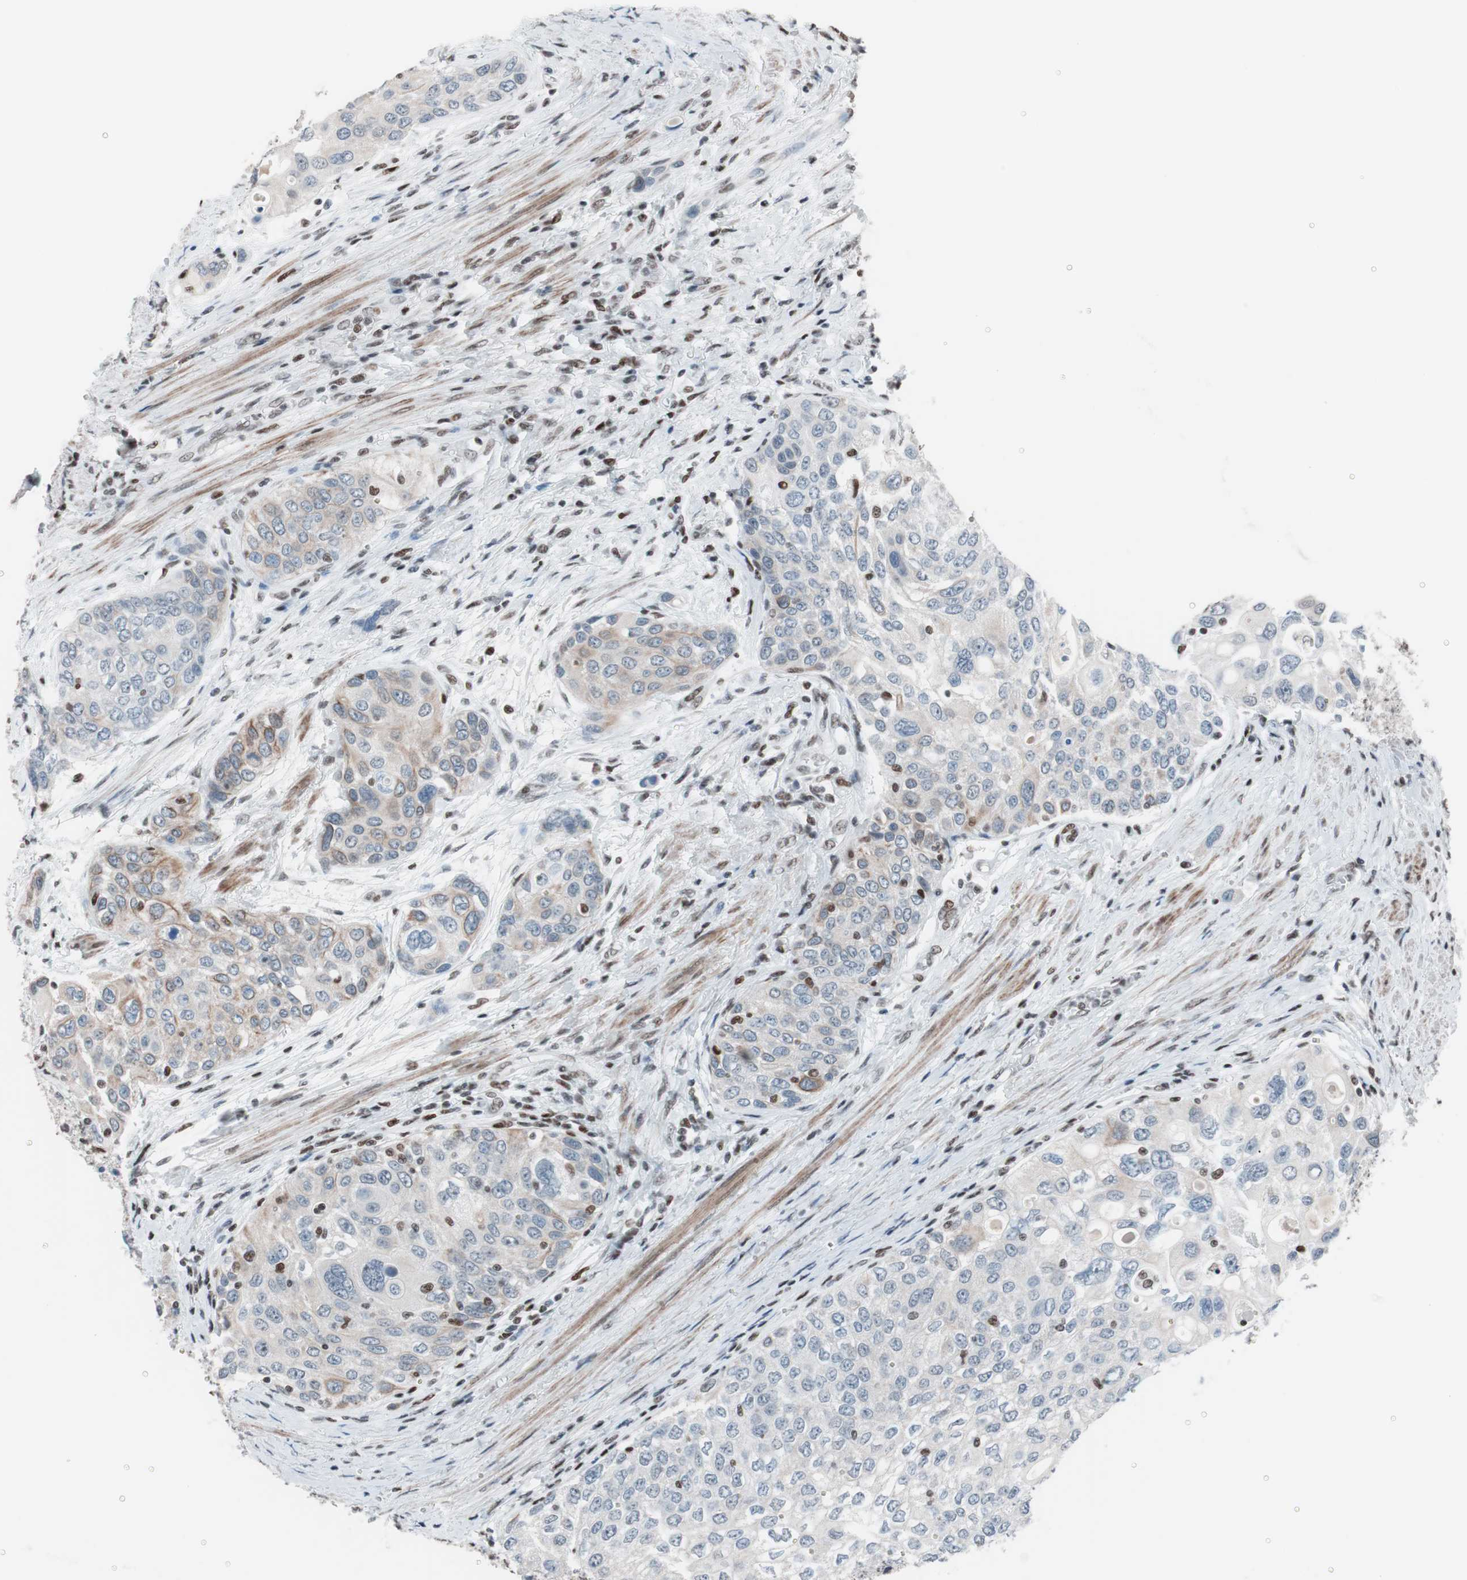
{"staining": {"intensity": "moderate", "quantity": "<25%", "location": "cytoplasmic/membranous"}, "tissue": "urothelial cancer", "cell_type": "Tumor cells", "image_type": "cancer", "snomed": [{"axis": "morphology", "description": "Urothelial carcinoma, High grade"}, {"axis": "topography", "description": "Urinary bladder"}], "caption": "High-grade urothelial carcinoma was stained to show a protein in brown. There is low levels of moderate cytoplasmic/membranous positivity in about <25% of tumor cells. (Brightfield microscopy of DAB IHC at high magnification).", "gene": "ARID1A", "patient": {"sex": "female", "age": 56}}